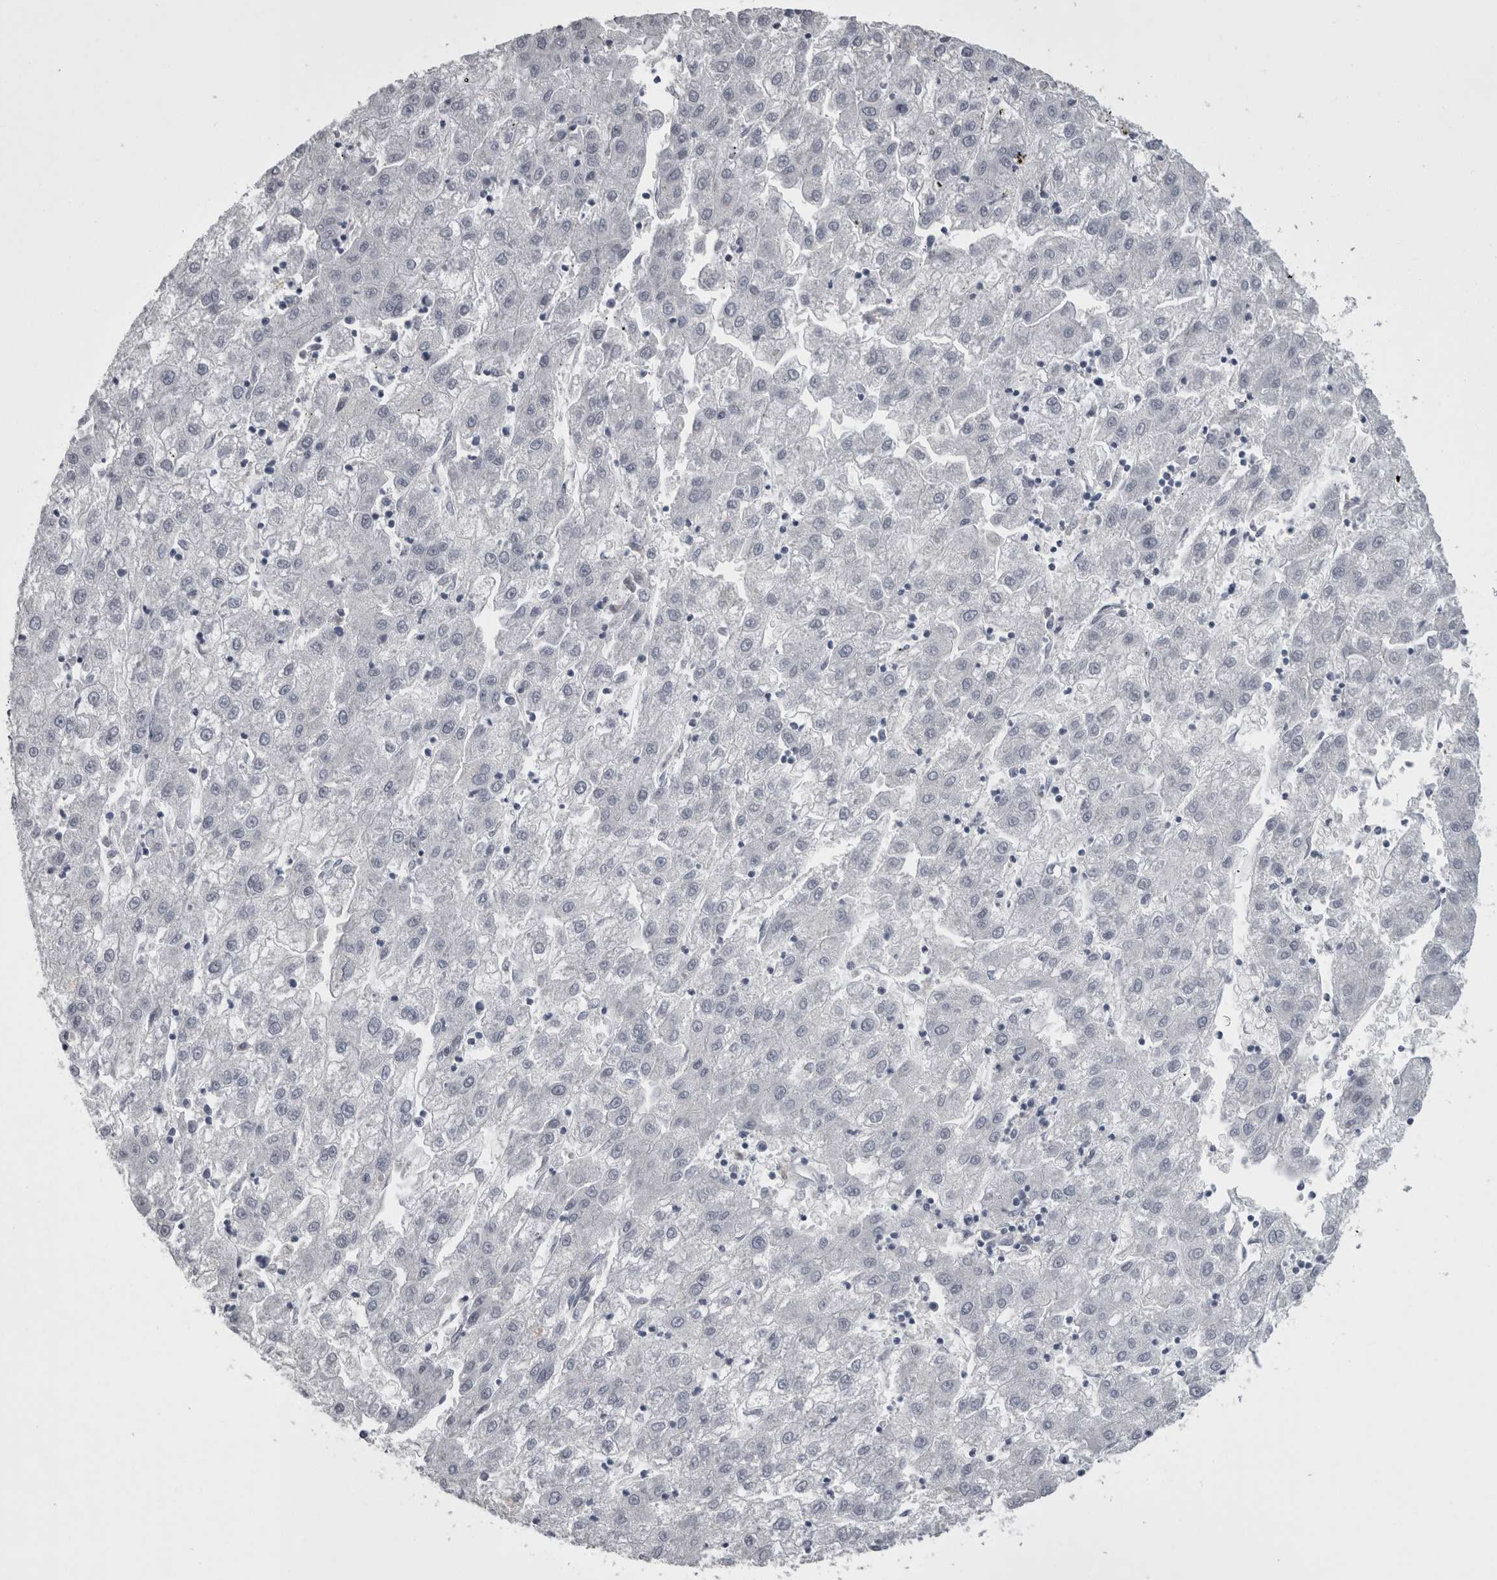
{"staining": {"intensity": "negative", "quantity": "none", "location": "none"}, "tissue": "liver cancer", "cell_type": "Tumor cells", "image_type": "cancer", "snomed": [{"axis": "morphology", "description": "Carcinoma, Hepatocellular, NOS"}, {"axis": "topography", "description": "Liver"}], "caption": "DAB (3,3'-diaminobenzidine) immunohistochemical staining of human hepatocellular carcinoma (liver) exhibits no significant staining in tumor cells.", "gene": "C1orf54", "patient": {"sex": "male", "age": 72}}